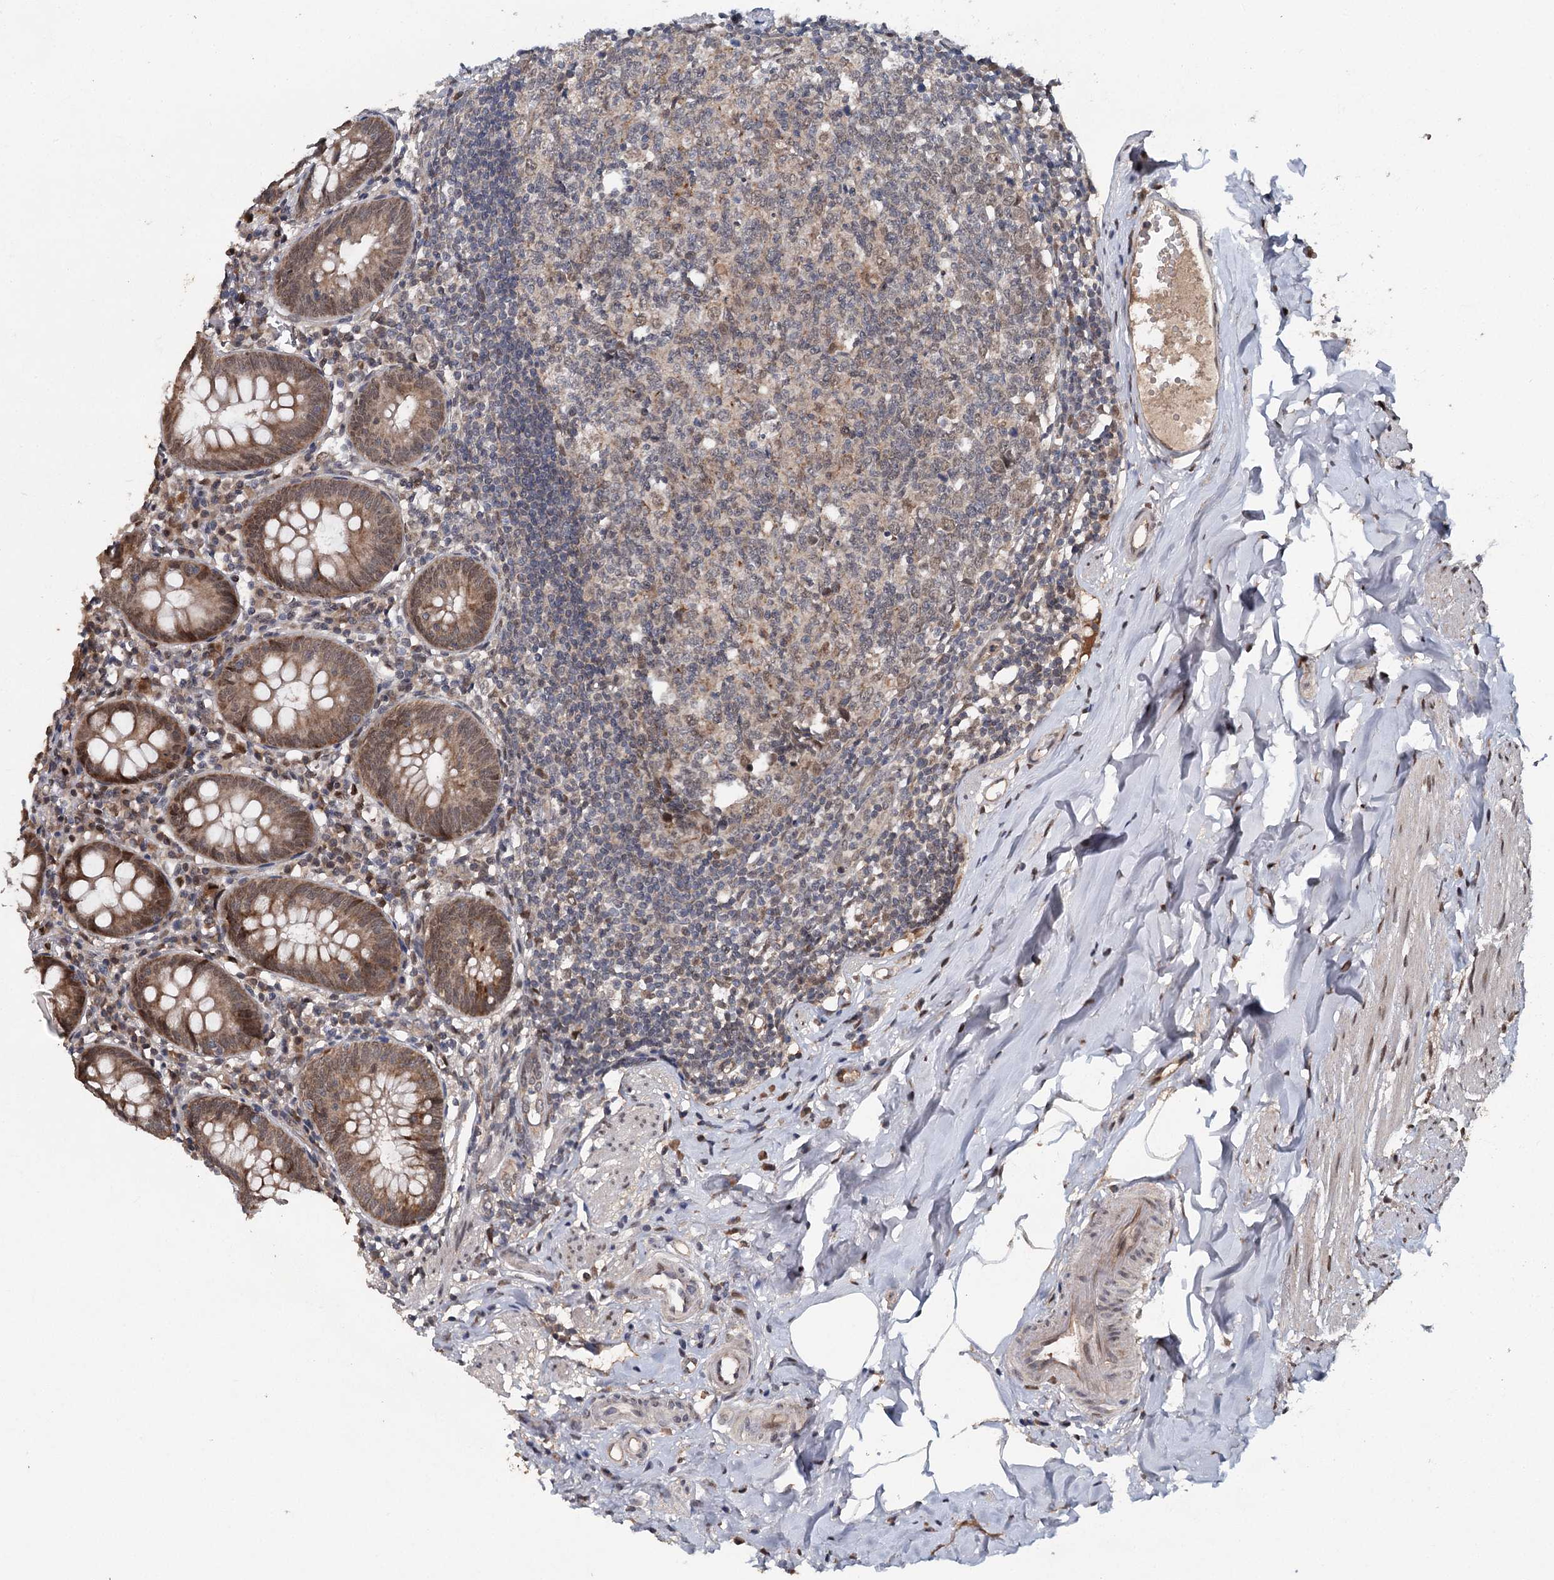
{"staining": {"intensity": "moderate", "quantity": ">75%", "location": "cytoplasmic/membranous,nuclear"}, "tissue": "appendix", "cell_type": "Glandular cells", "image_type": "normal", "snomed": [{"axis": "morphology", "description": "Normal tissue, NOS"}, {"axis": "topography", "description": "Appendix"}], "caption": "Human appendix stained with a brown dye demonstrates moderate cytoplasmic/membranous,nuclear positive staining in about >75% of glandular cells.", "gene": "MYG1", "patient": {"sex": "female", "age": 54}}